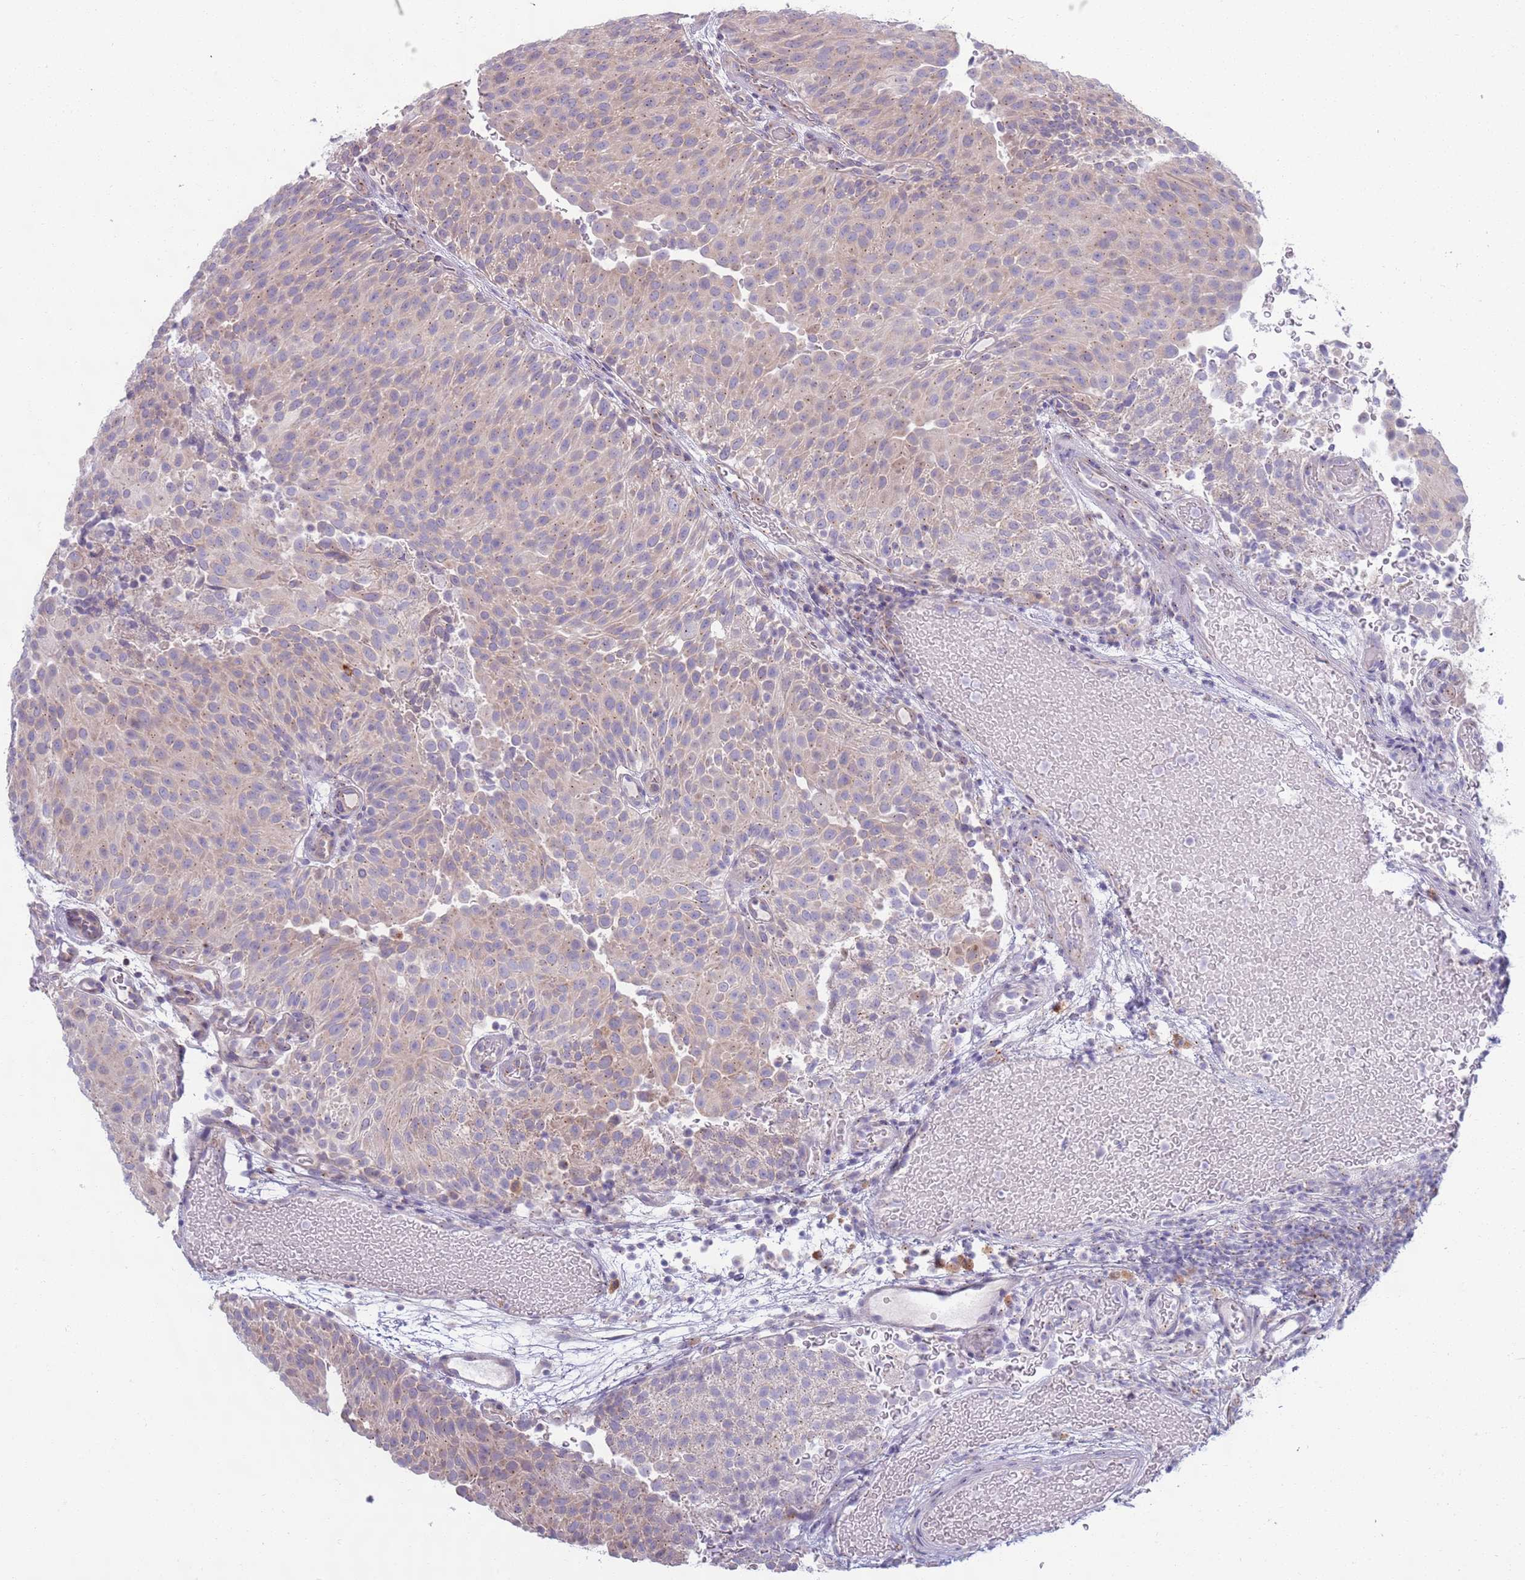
{"staining": {"intensity": "weak", "quantity": ">75%", "location": "cytoplasmic/membranous"}, "tissue": "urothelial cancer", "cell_type": "Tumor cells", "image_type": "cancer", "snomed": [{"axis": "morphology", "description": "Urothelial carcinoma, Low grade"}, {"axis": "topography", "description": "Urinary bladder"}], "caption": "About >75% of tumor cells in human low-grade urothelial carcinoma demonstrate weak cytoplasmic/membranous protein expression as visualized by brown immunohistochemical staining.", "gene": "LTB", "patient": {"sex": "male", "age": 78}}